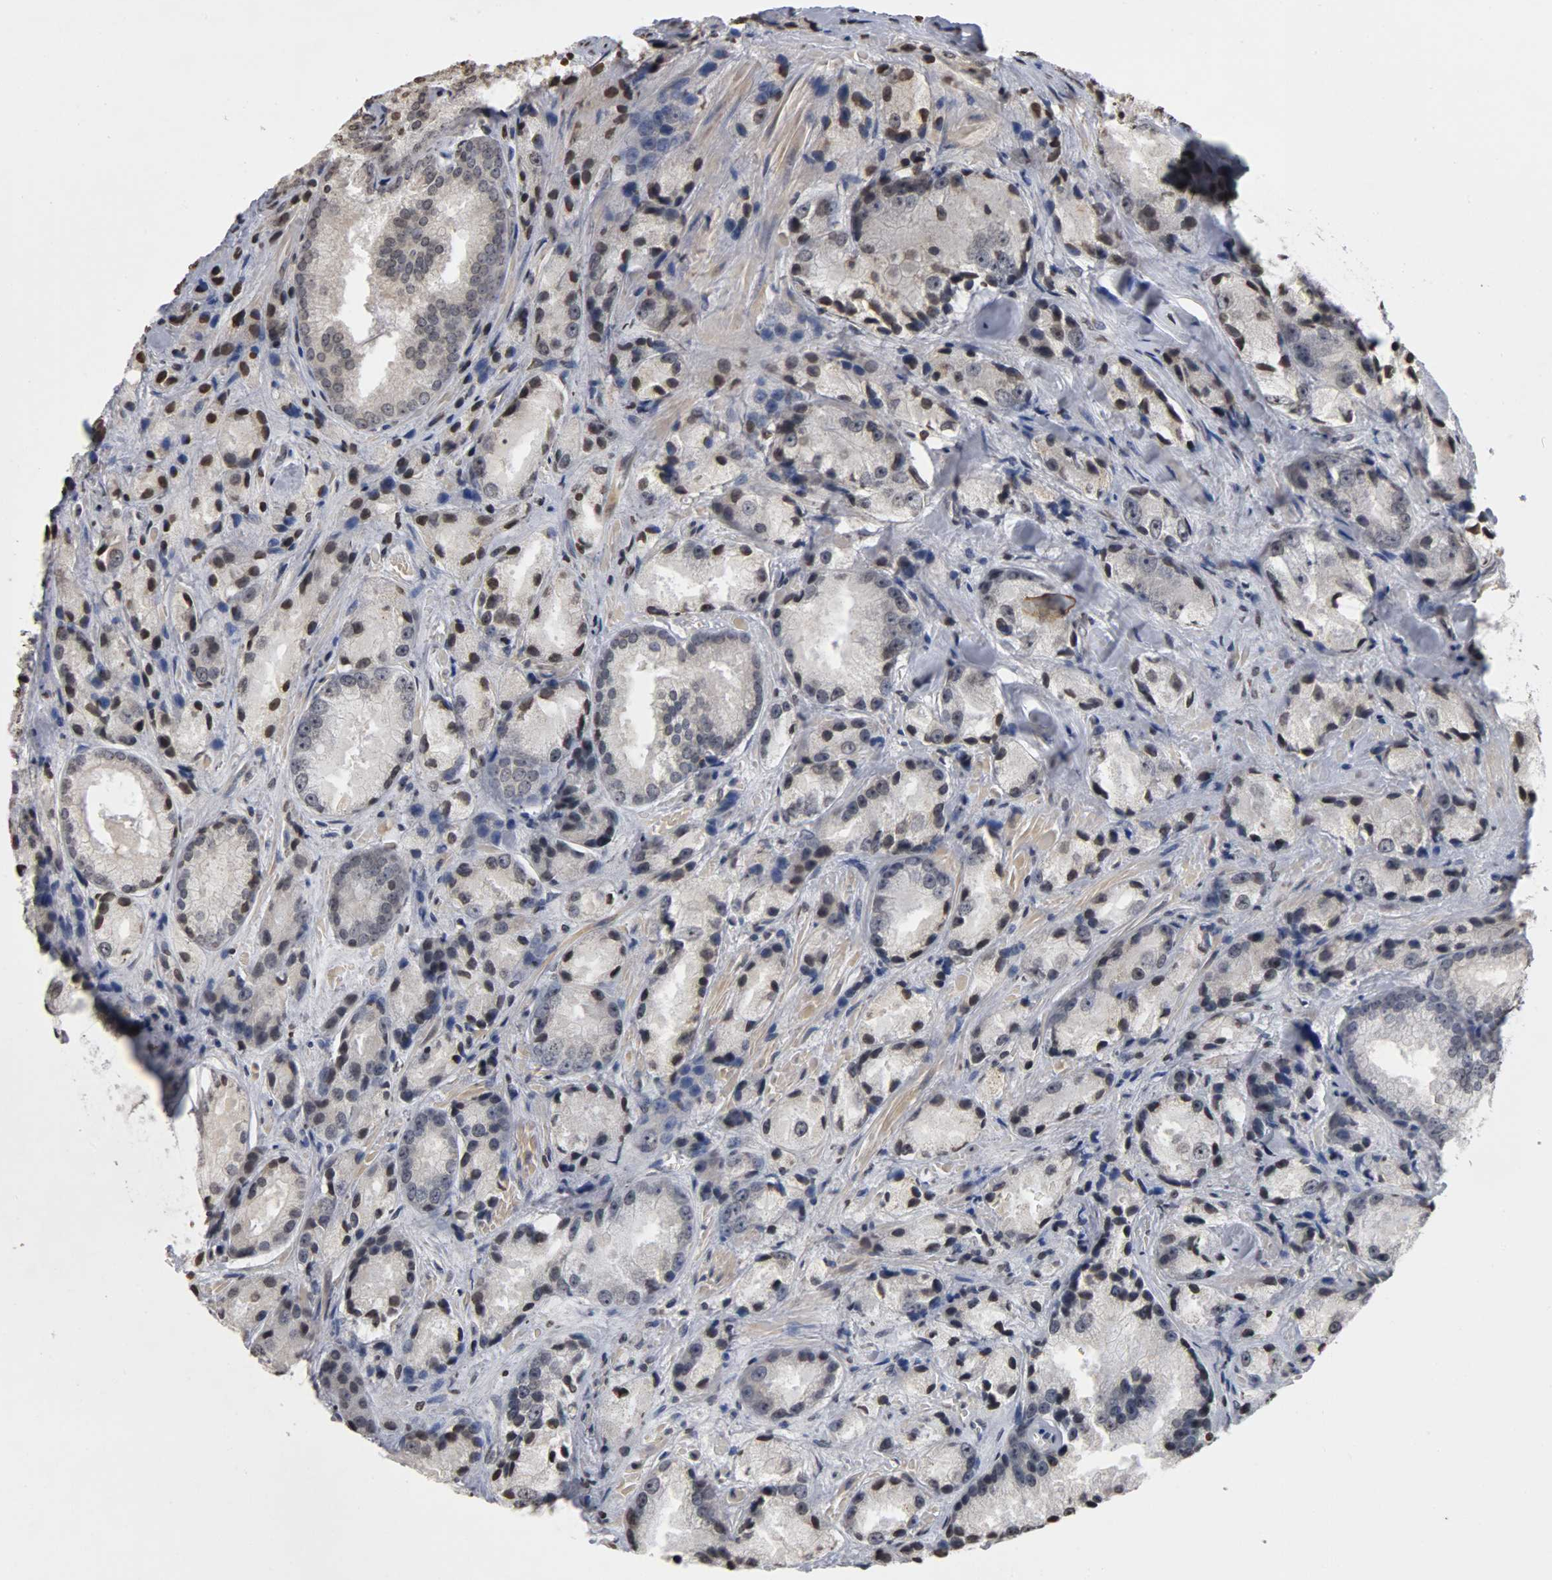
{"staining": {"intensity": "moderate", "quantity": "<25%", "location": "nuclear"}, "tissue": "prostate cancer", "cell_type": "Tumor cells", "image_type": "cancer", "snomed": [{"axis": "morphology", "description": "Adenocarcinoma, Low grade"}, {"axis": "topography", "description": "Prostate"}], "caption": "Immunohistochemical staining of prostate cancer displays low levels of moderate nuclear protein expression in approximately <25% of tumor cells. (DAB (3,3'-diaminobenzidine) IHC, brown staining for protein, blue staining for nuclei).", "gene": "ERCC2", "patient": {"sex": "male", "age": 64}}